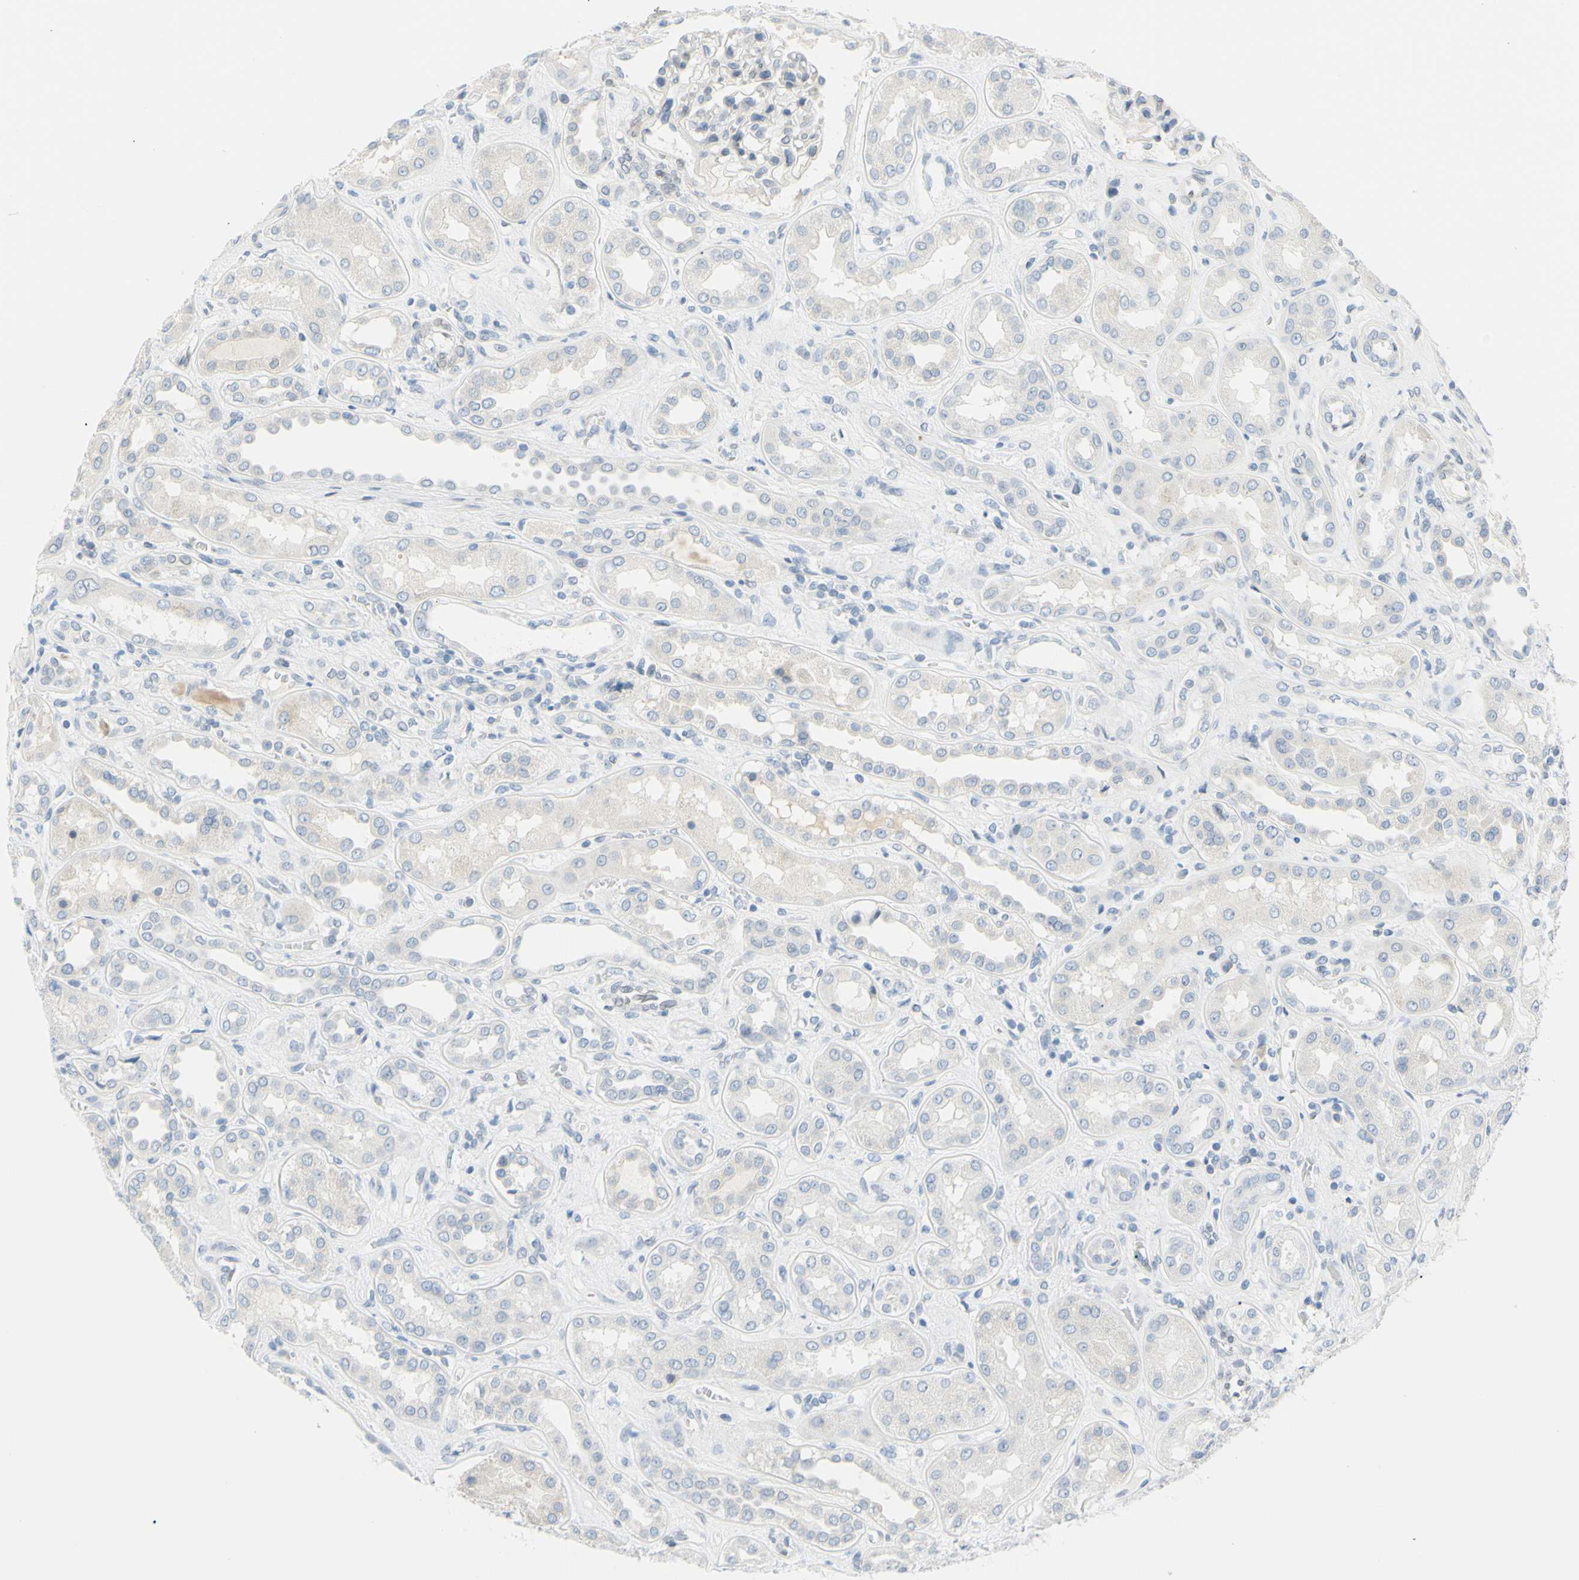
{"staining": {"intensity": "negative", "quantity": "none", "location": "none"}, "tissue": "kidney", "cell_type": "Cells in glomeruli", "image_type": "normal", "snomed": [{"axis": "morphology", "description": "Normal tissue, NOS"}, {"axis": "topography", "description": "Kidney"}], "caption": "This histopathology image is of benign kidney stained with immunohistochemistry to label a protein in brown with the nuclei are counter-stained blue. There is no expression in cells in glomeruli.", "gene": "DCT", "patient": {"sex": "male", "age": 59}}